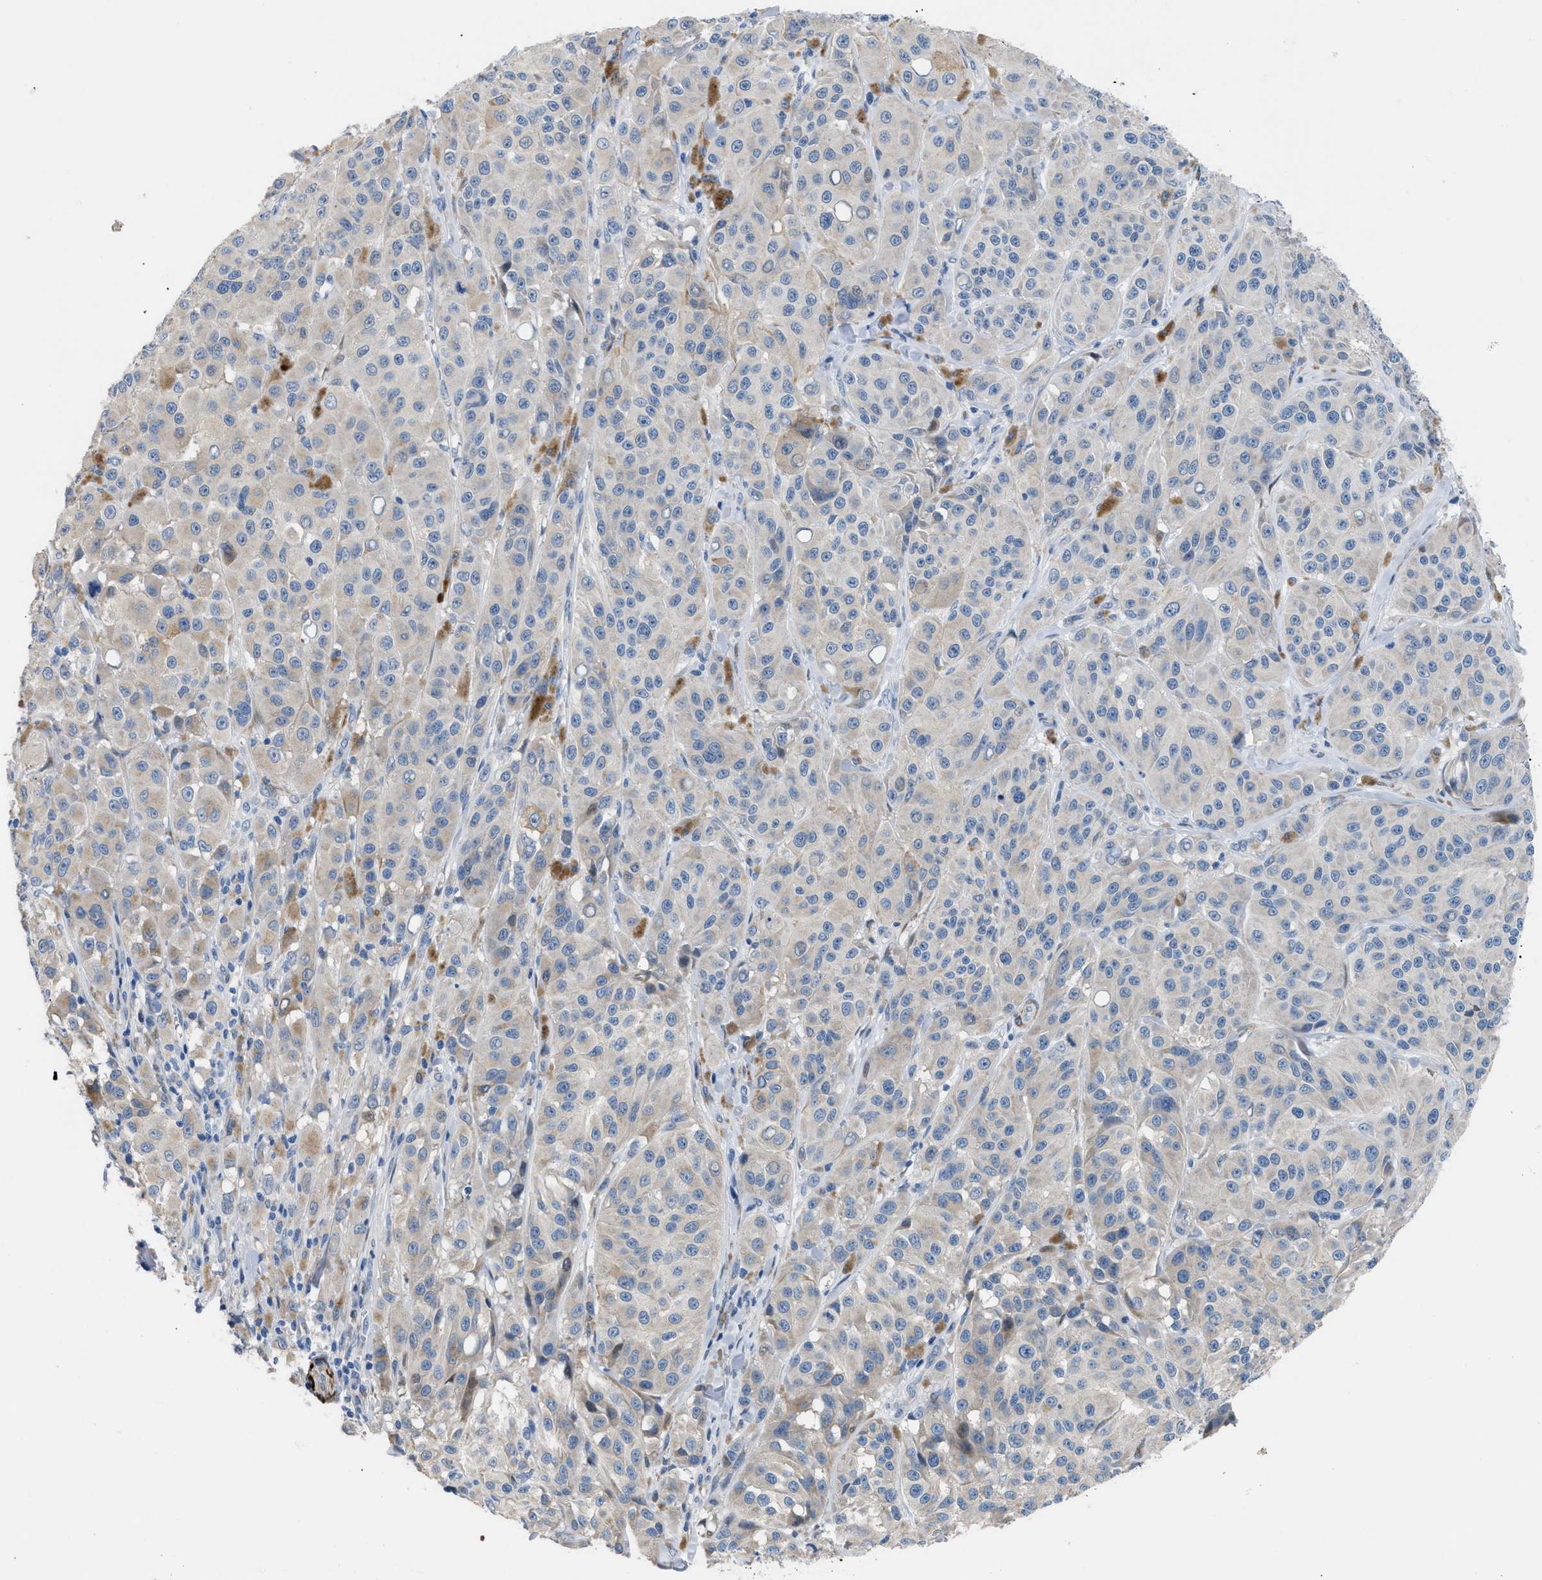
{"staining": {"intensity": "negative", "quantity": "none", "location": "none"}, "tissue": "melanoma", "cell_type": "Tumor cells", "image_type": "cancer", "snomed": [{"axis": "morphology", "description": "Malignant melanoma, NOS"}, {"axis": "topography", "description": "Skin"}], "caption": "Immunohistochemistry (IHC) image of neoplastic tissue: melanoma stained with DAB displays no significant protein positivity in tumor cells.", "gene": "ICA1", "patient": {"sex": "male", "age": 84}}